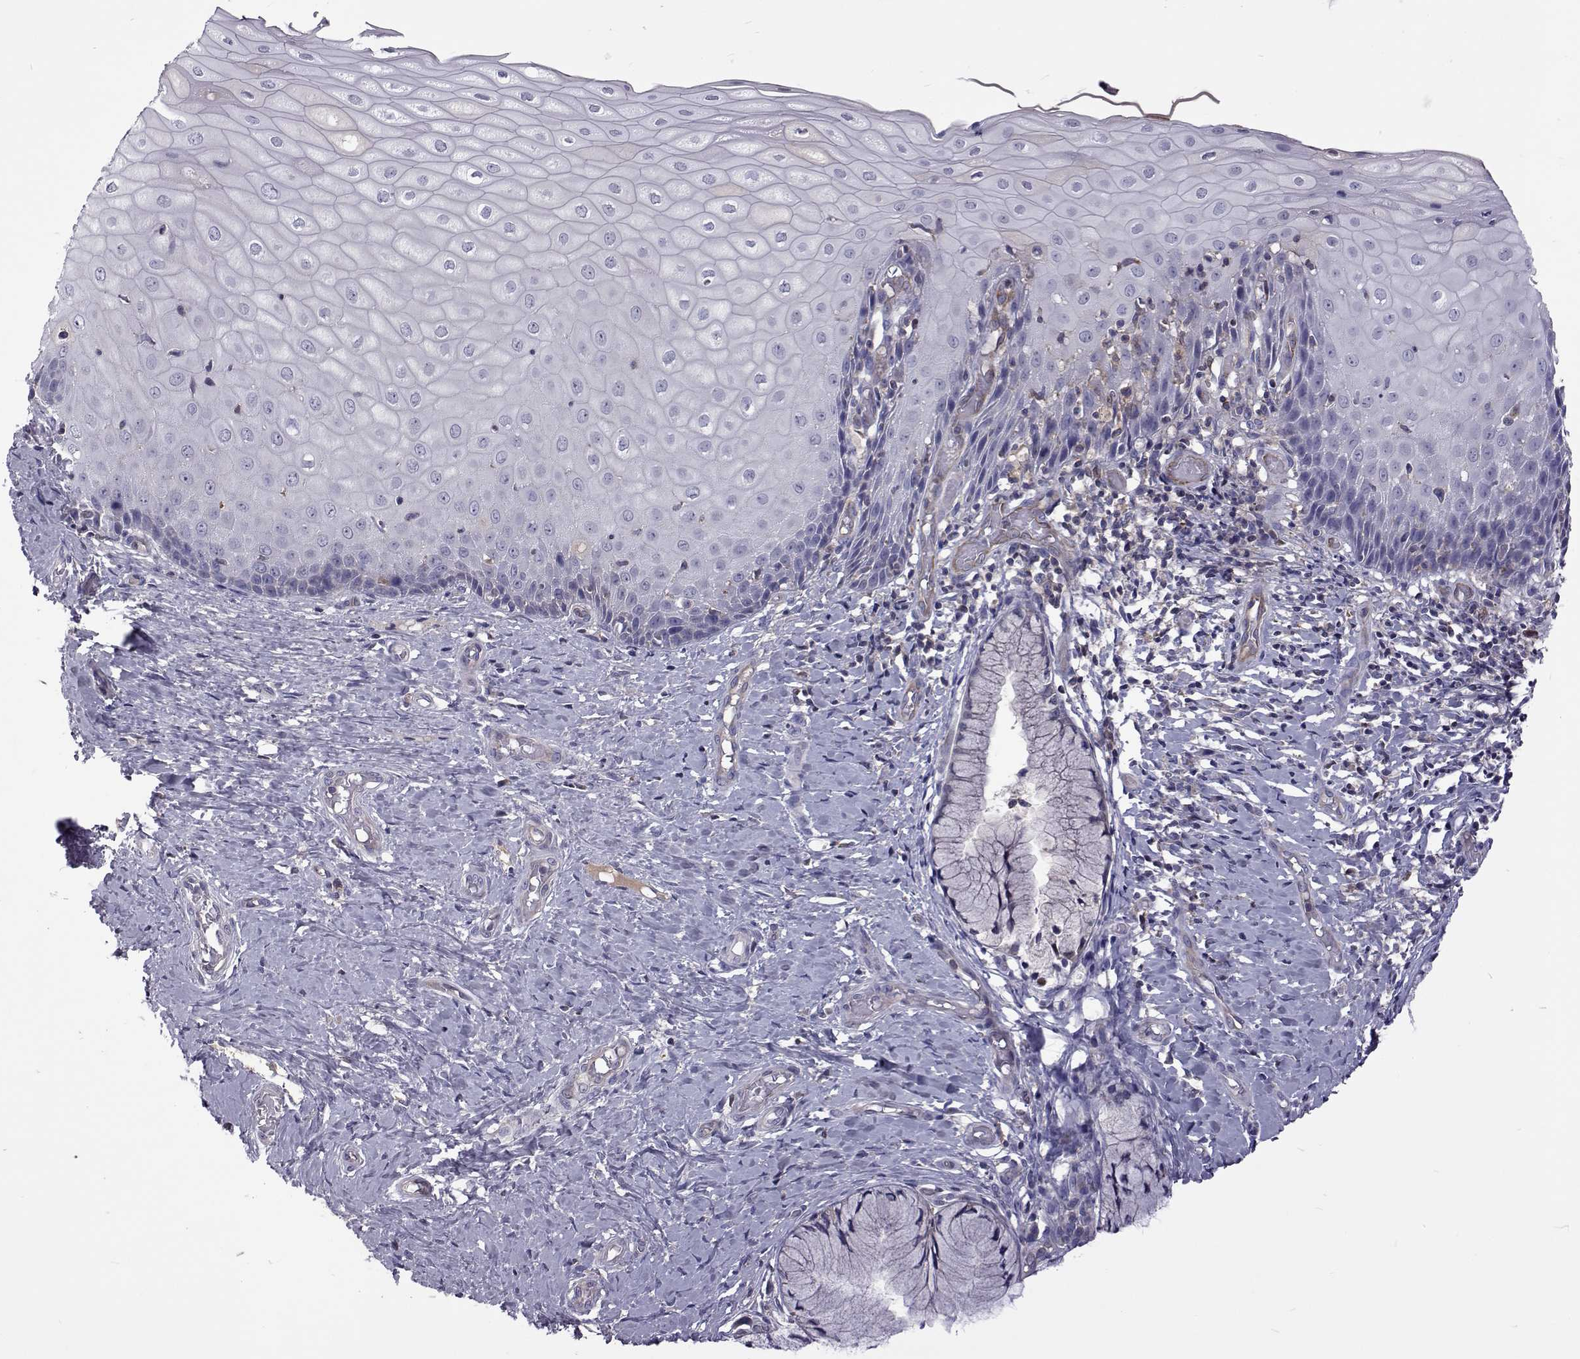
{"staining": {"intensity": "negative", "quantity": "none", "location": "none"}, "tissue": "cervix", "cell_type": "Glandular cells", "image_type": "normal", "snomed": [{"axis": "morphology", "description": "Normal tissue, NOS"}, {"axis": "topography", "description": "Cervix"}], "caption": "DAB immunohistochemical staining of unremarkable cervix demonstrates no significant expression in glandular cells. The staining is performed using DAB brown chromogen with nuclei counter-stained in using hematoxylin.", "gene": "TCF15", "patient": {"sex": "female", "age": 37}}